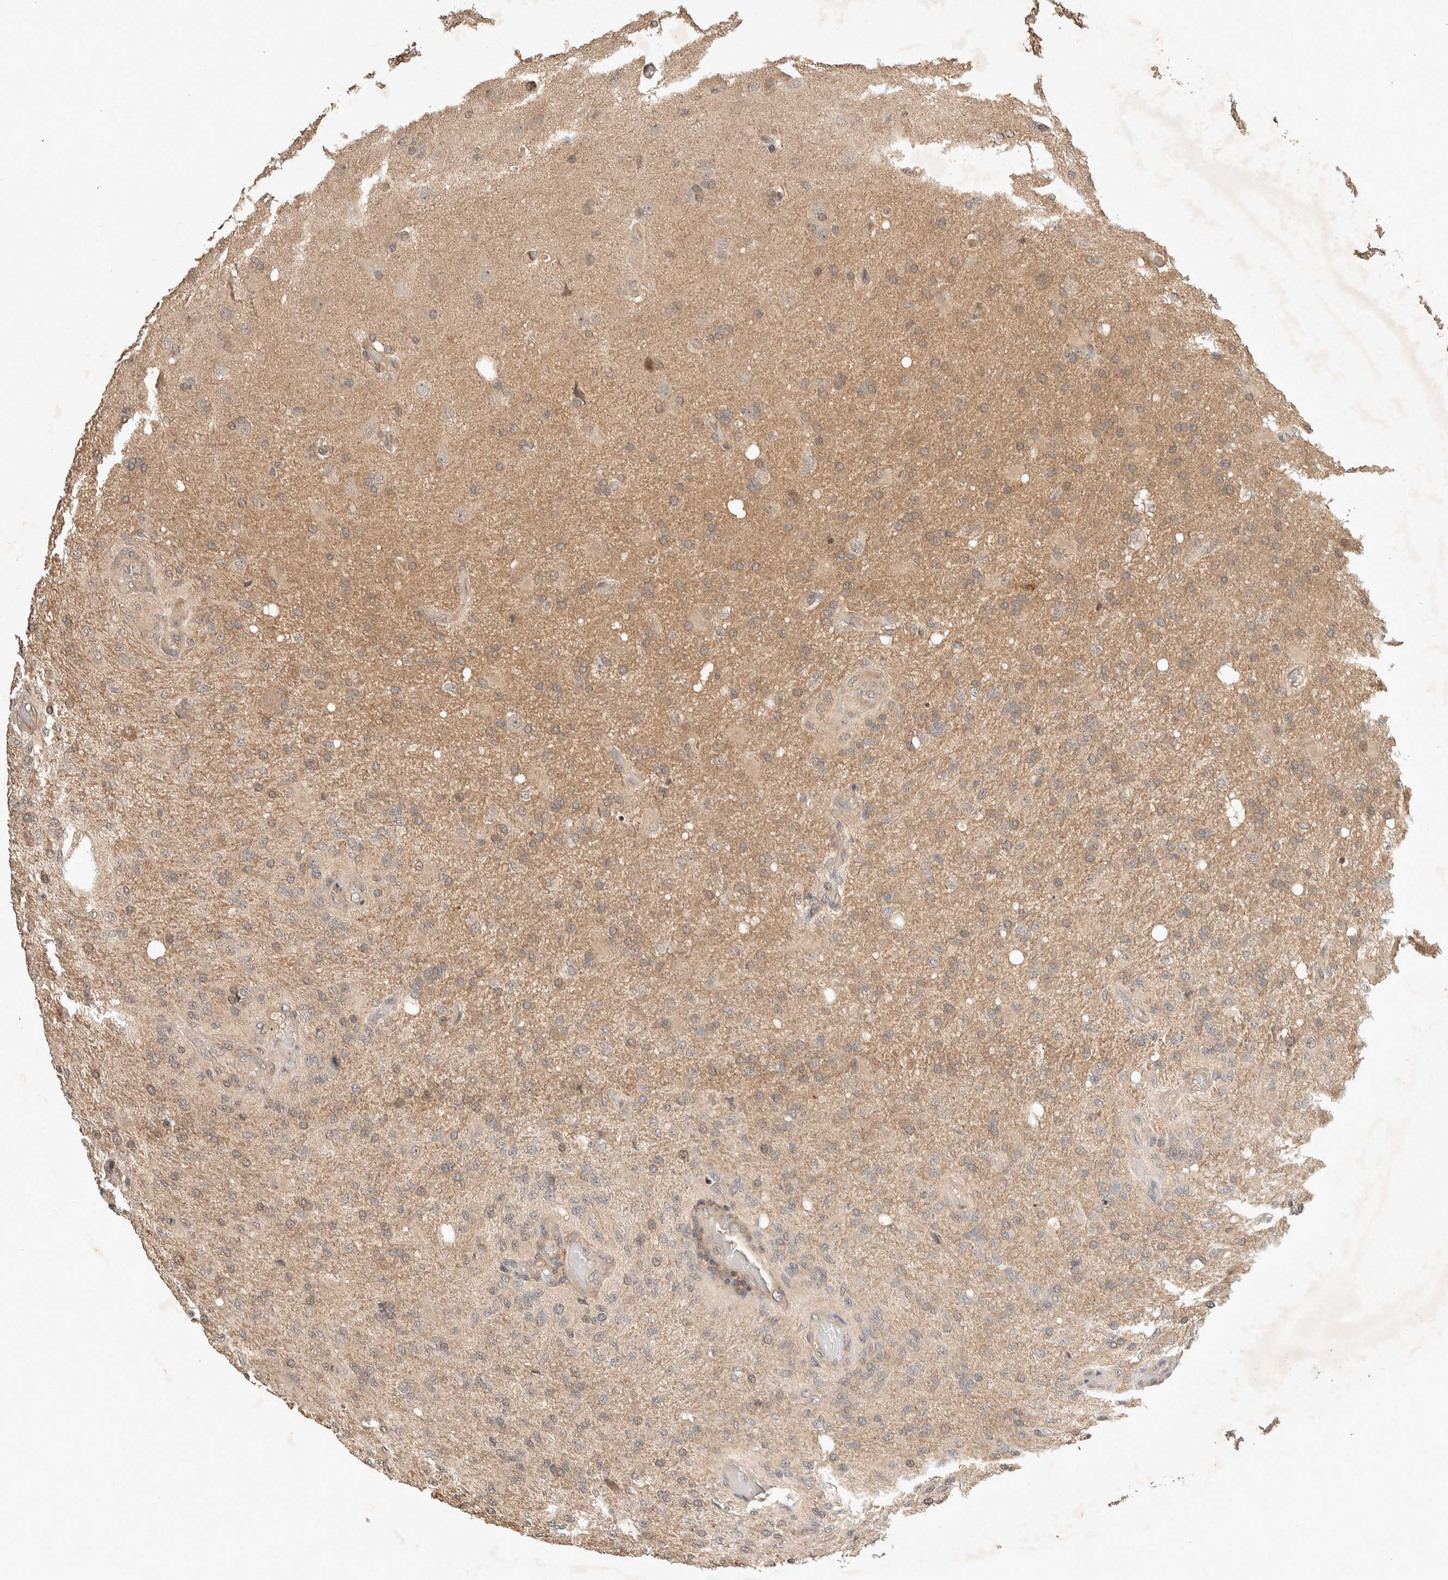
{"staining": {"intensity": "weak", "quantity": "<25%", "location": "cytoplasmic/membranous"}, "tissue": "glioma", "cell_type": "Tumor cells", "image_type": "cancer", "snomed": [{"axis": "morphology", "description": "Normal tissue, NOS"}, {"axis": "morphology", "description": "Glioma, malignant, High grade"}, {"axis": "topography", "description": "Cerebral cortex"}], "caption": "The IHC image has no significant staining in tumor cells of glioma tissue. The staining was performed using DAB to visualize the protein expression in brown, while the nuclei were stained in blue with hematoxylin (Magnification: 20x).", "gene": "THRA", "patient": {"sex": "male", "age": 77}}